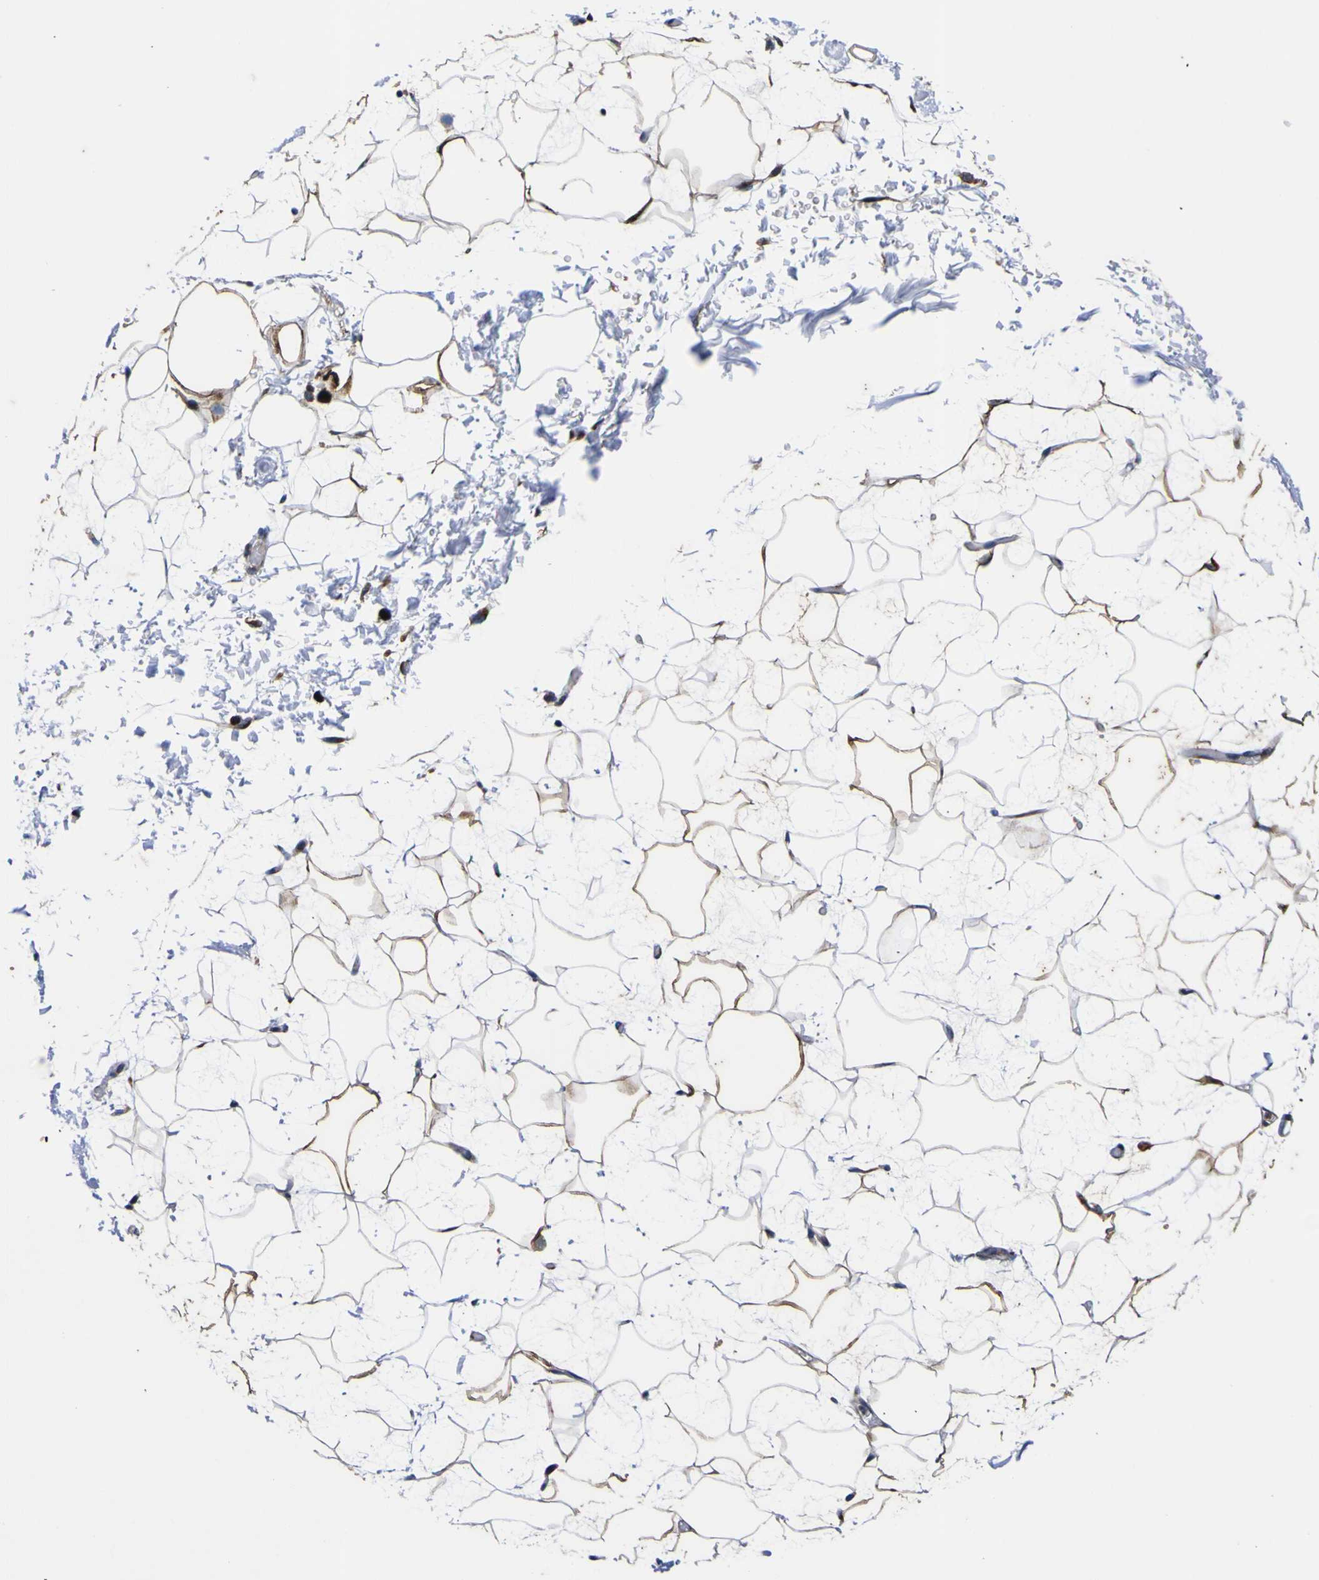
{"staining": {"intensity": "strong", "quantity": ">75%", "location": "cytoplasmic/membranous"}, "tissue": "adipose tissue", "cell_type": "Adipocytes", "image_type": "normal", "snomed": [{"axis": "morphology", "description": "Normal tissue, NOS"}, {"axis": "topography", "description": "Soft tissue"}], "caption": "Adipose tissue stained for a protein (brown) displays strong cytoplasmic/membranous positive staining in approximately >75% of adipocytes.", "gene": "SCD", "patient": {"sex": "male", "age": 72}}